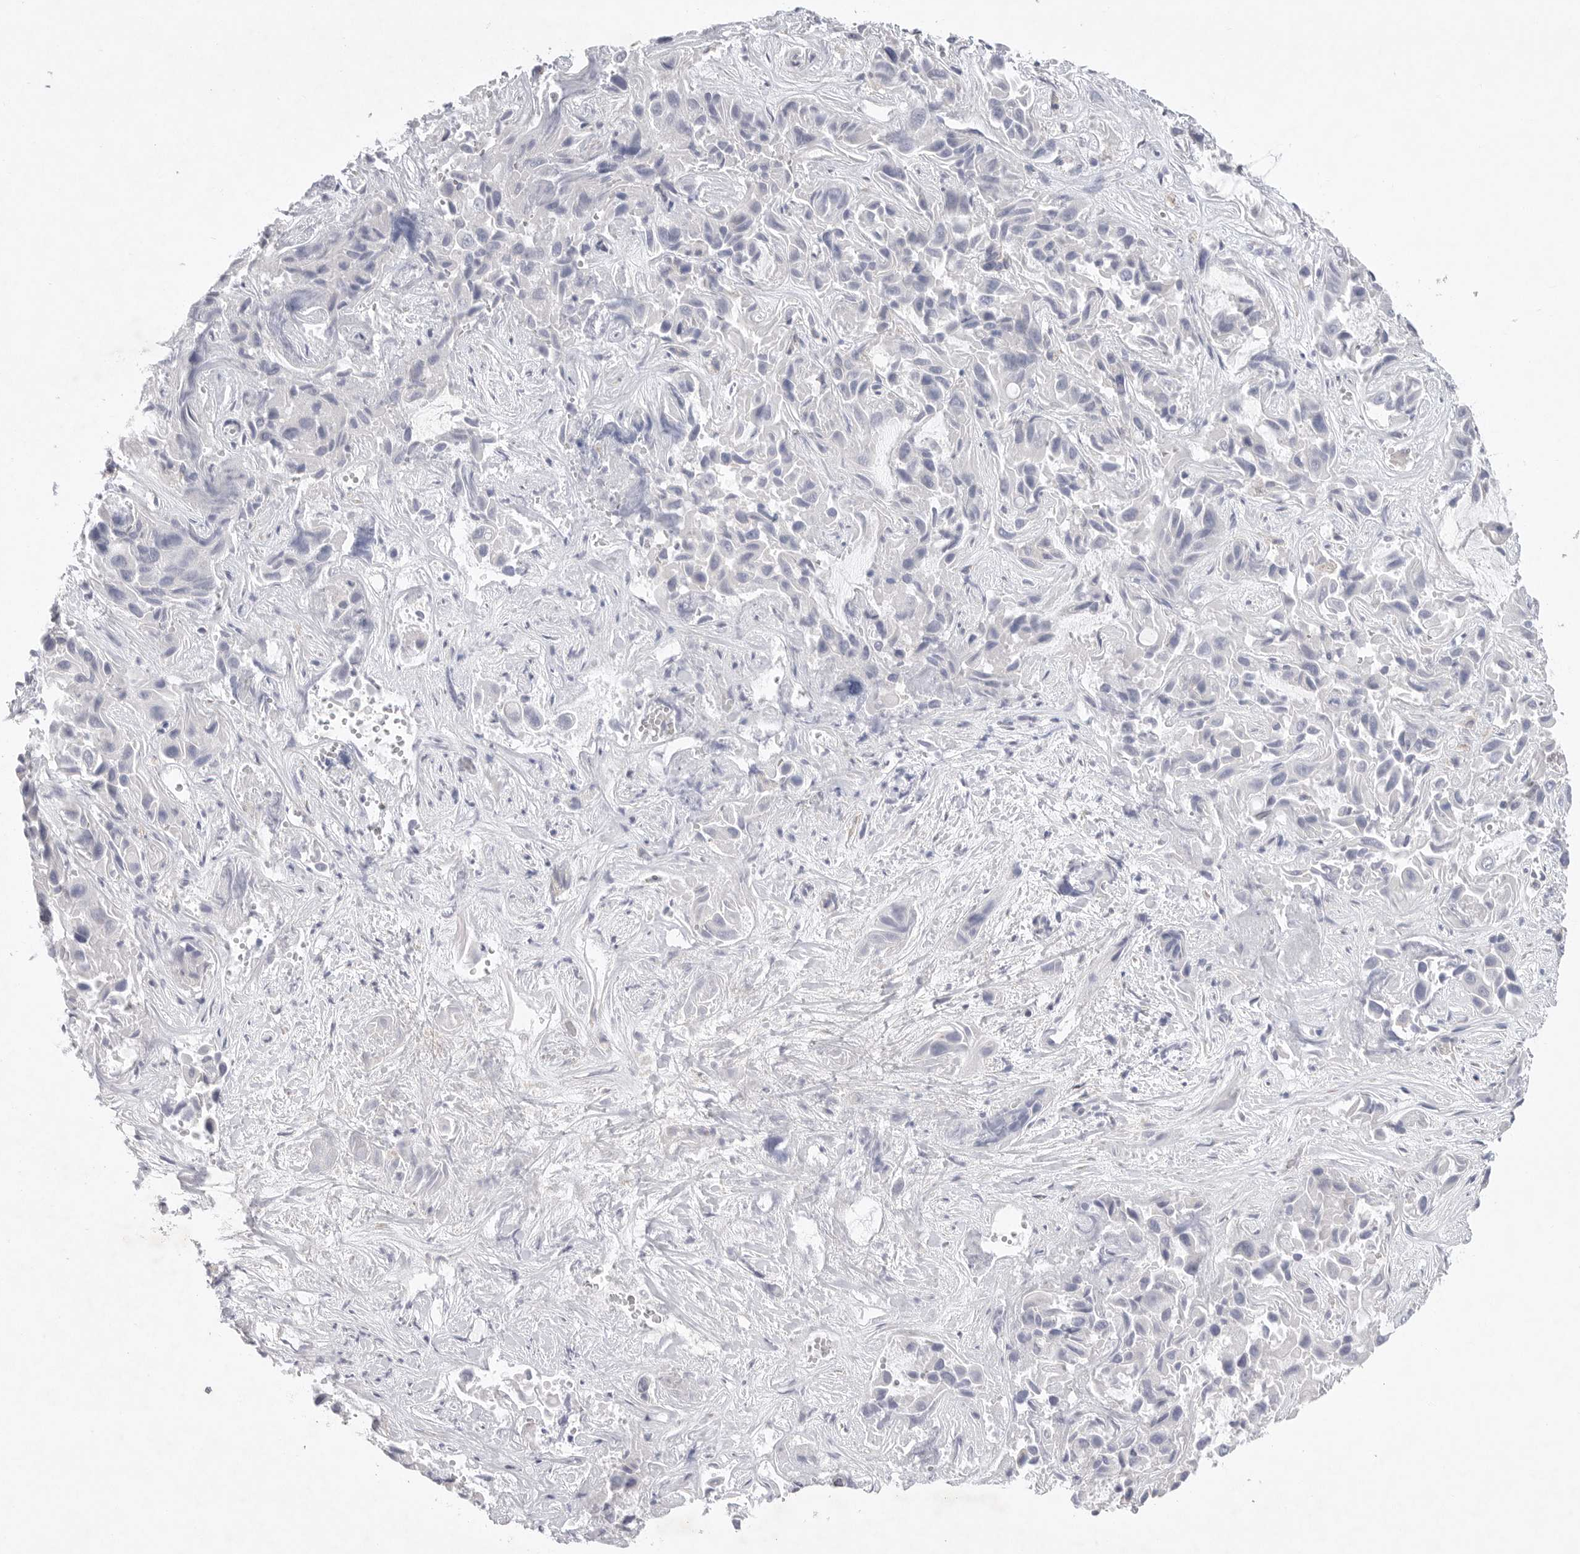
{"staining": {"intensity": "negative", "quantity": "none", "location": "none"}, "tissue": "liver cancer", "cell_type": "Tumor cells", "image_type": "cancer", "snomed": [{"axis": "morphology", "description": "Cholangiocarcinoma"}, {"axis": "topography", "description": "Liver"}], "caption": "Immunohistochemistry (IHC) photomicrograph of liver cancer stained for a protein (brown), which exhibits no staining in tumor cells.", "gene": "CAMK2B", "patient": {"sex": "female", "age": 52}}